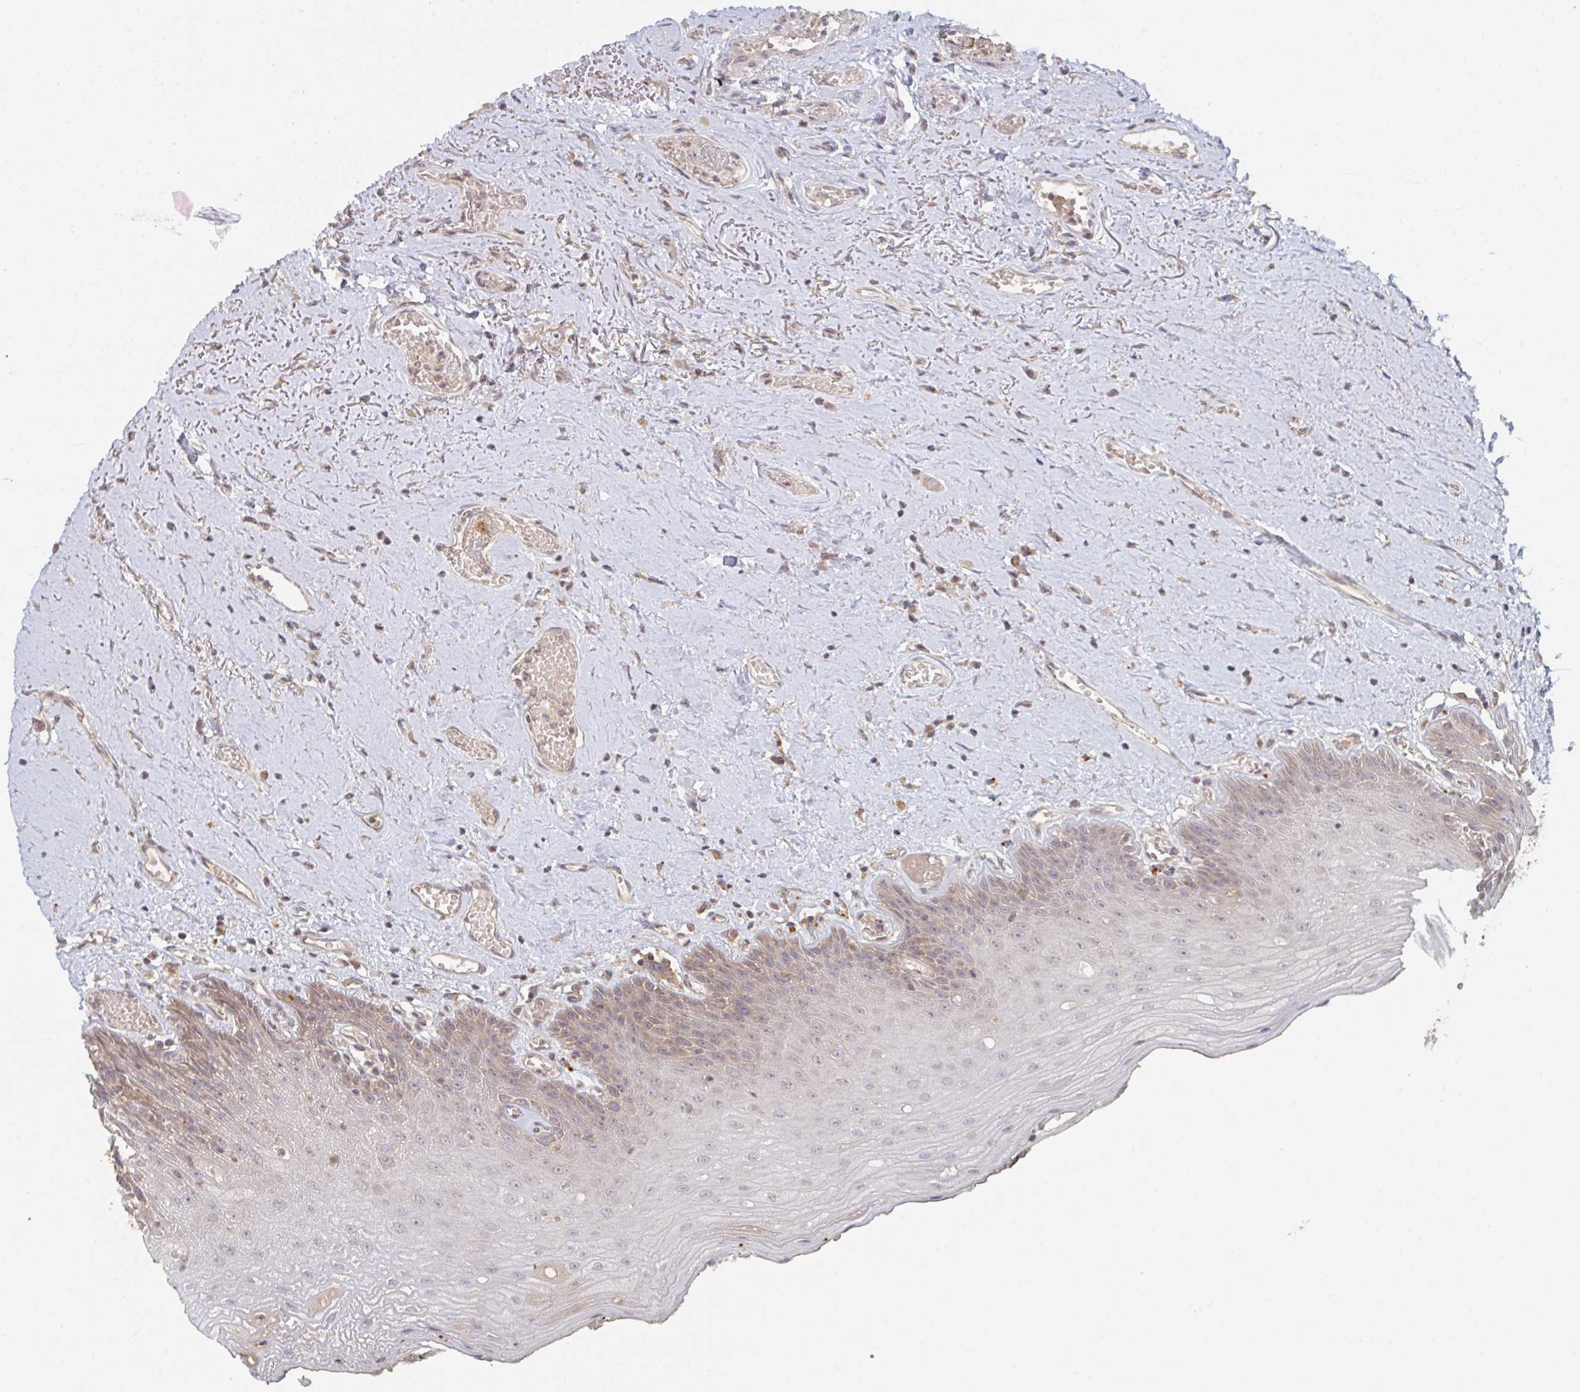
{"staining": {"intensity": "weak", "quantity": "25%-75%", "location": "nuclear"}, "tissue": "oral mucosa", "cell_type": "Squamous epithelial cells", "image_type": "normal", "snomed": [{"axis": "morphology", "description": "Normal tissue, NOS"}, {"axis": "morphology", "description": "Squamous cell carcinoma, NOS"}, {"axis": "topography", "description": "Oral tissue"}, {"axis": "topography", "description": "Peripheral nerve tissue"}, {"axis": "topography", "description": "Head-Neck"}], "caption": "This image exhibits immunohistochemistry (IHC) staining of benign human oral mucosa, with low weak nuclear positivity in approximately 25%-75% of squamous epithelial cells.", "gene": "DCST1", "patient": {"sex": "female", "age": 59}}